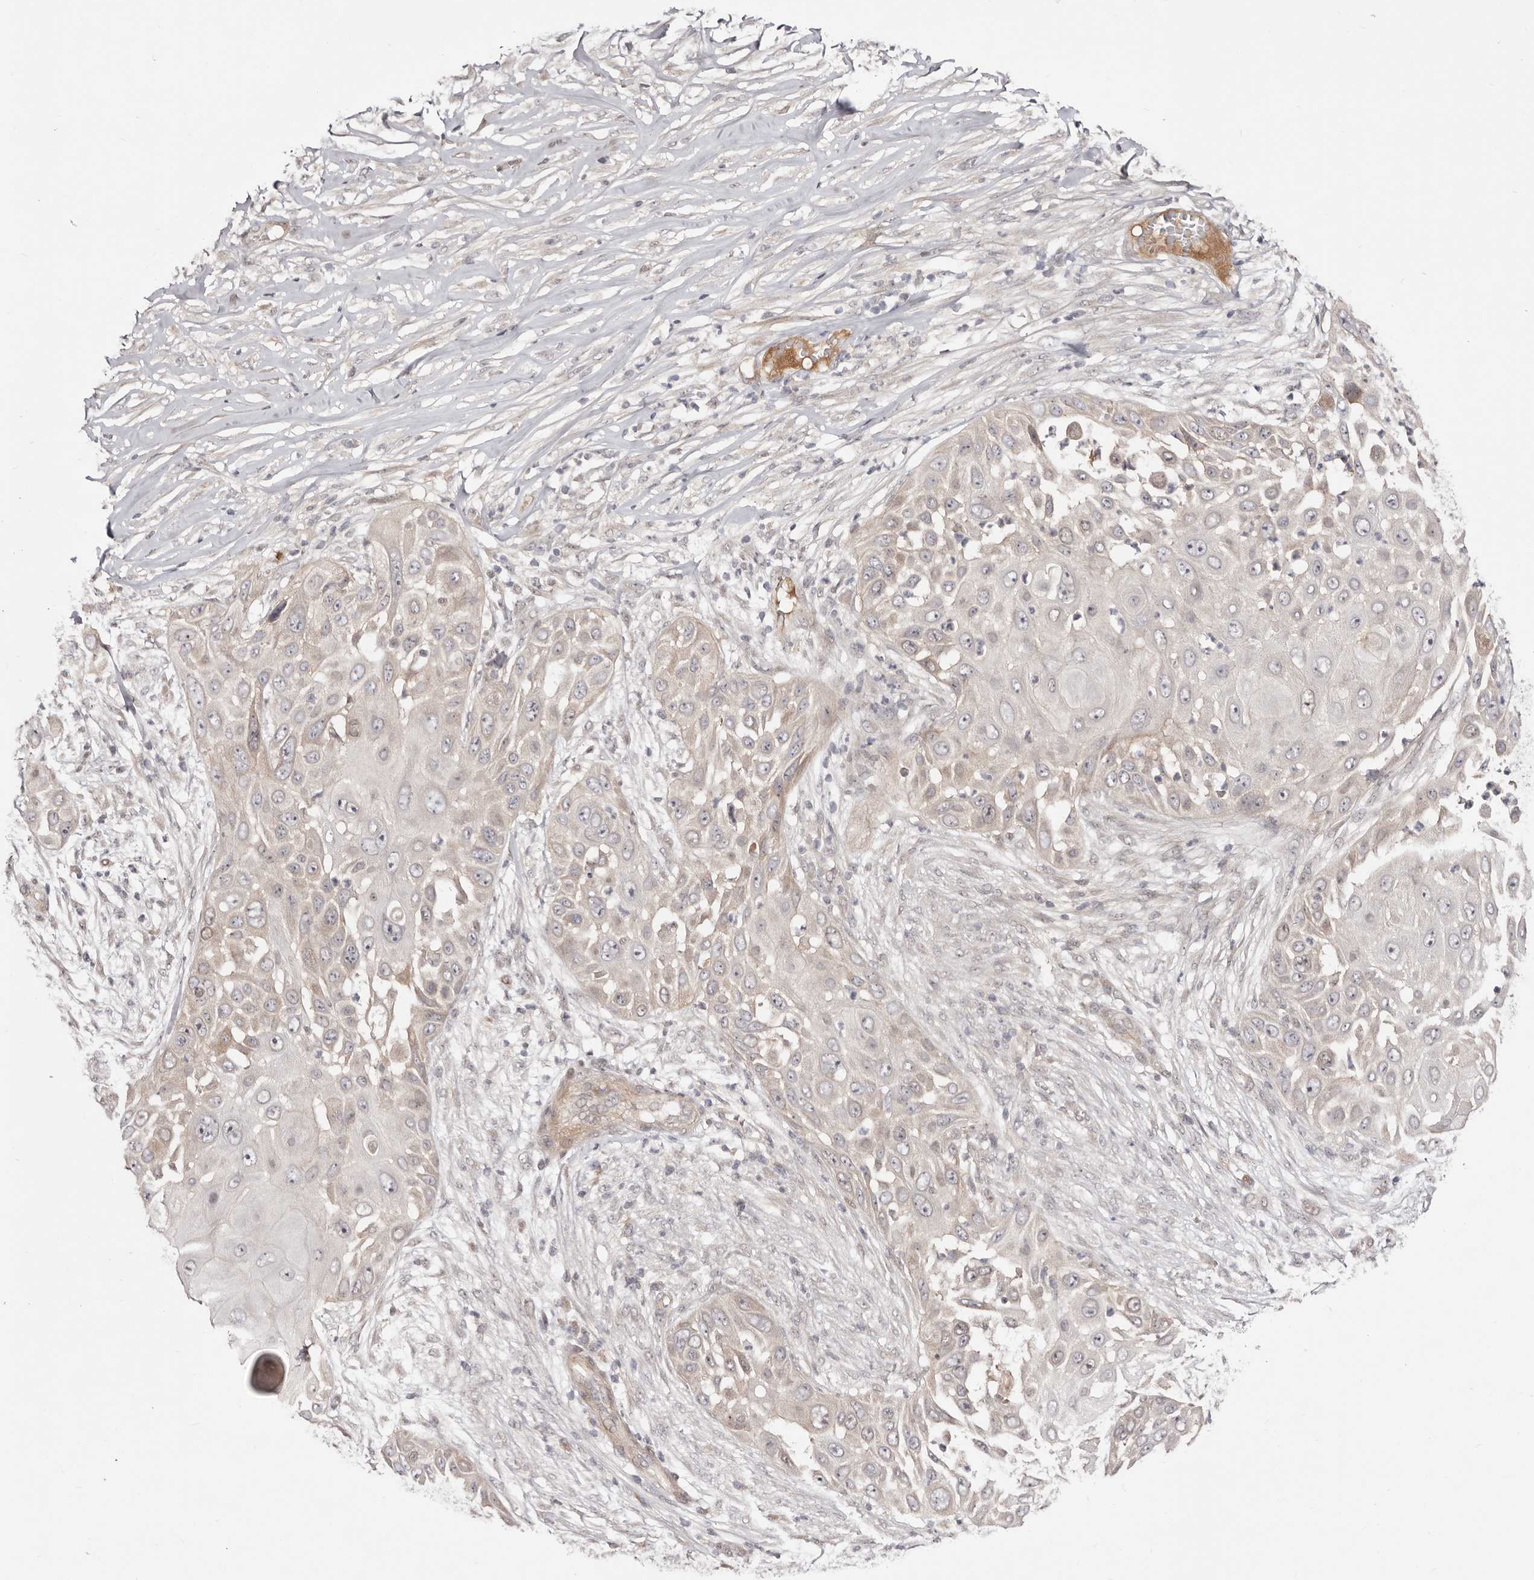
{"staining": {"intensity": "weak", "quantity": "<25%", "location": "cytoplasmic/membranous"}, "tissue": "skin cancer", "cell_type": "Tumor cells", "image_type": "cancer", "snomed": [{"axis": "morphology", "description": "Squamous cell carcinoma, NOS"}, {"axis": "topography", "description": "Skin"}], "caption": "A photomicrograph of skin cancer stained for a protein demonstrates no brown staining in tumor cells.", "gene": "EGR3", "patient": {"sex": "female", "age": 44}}